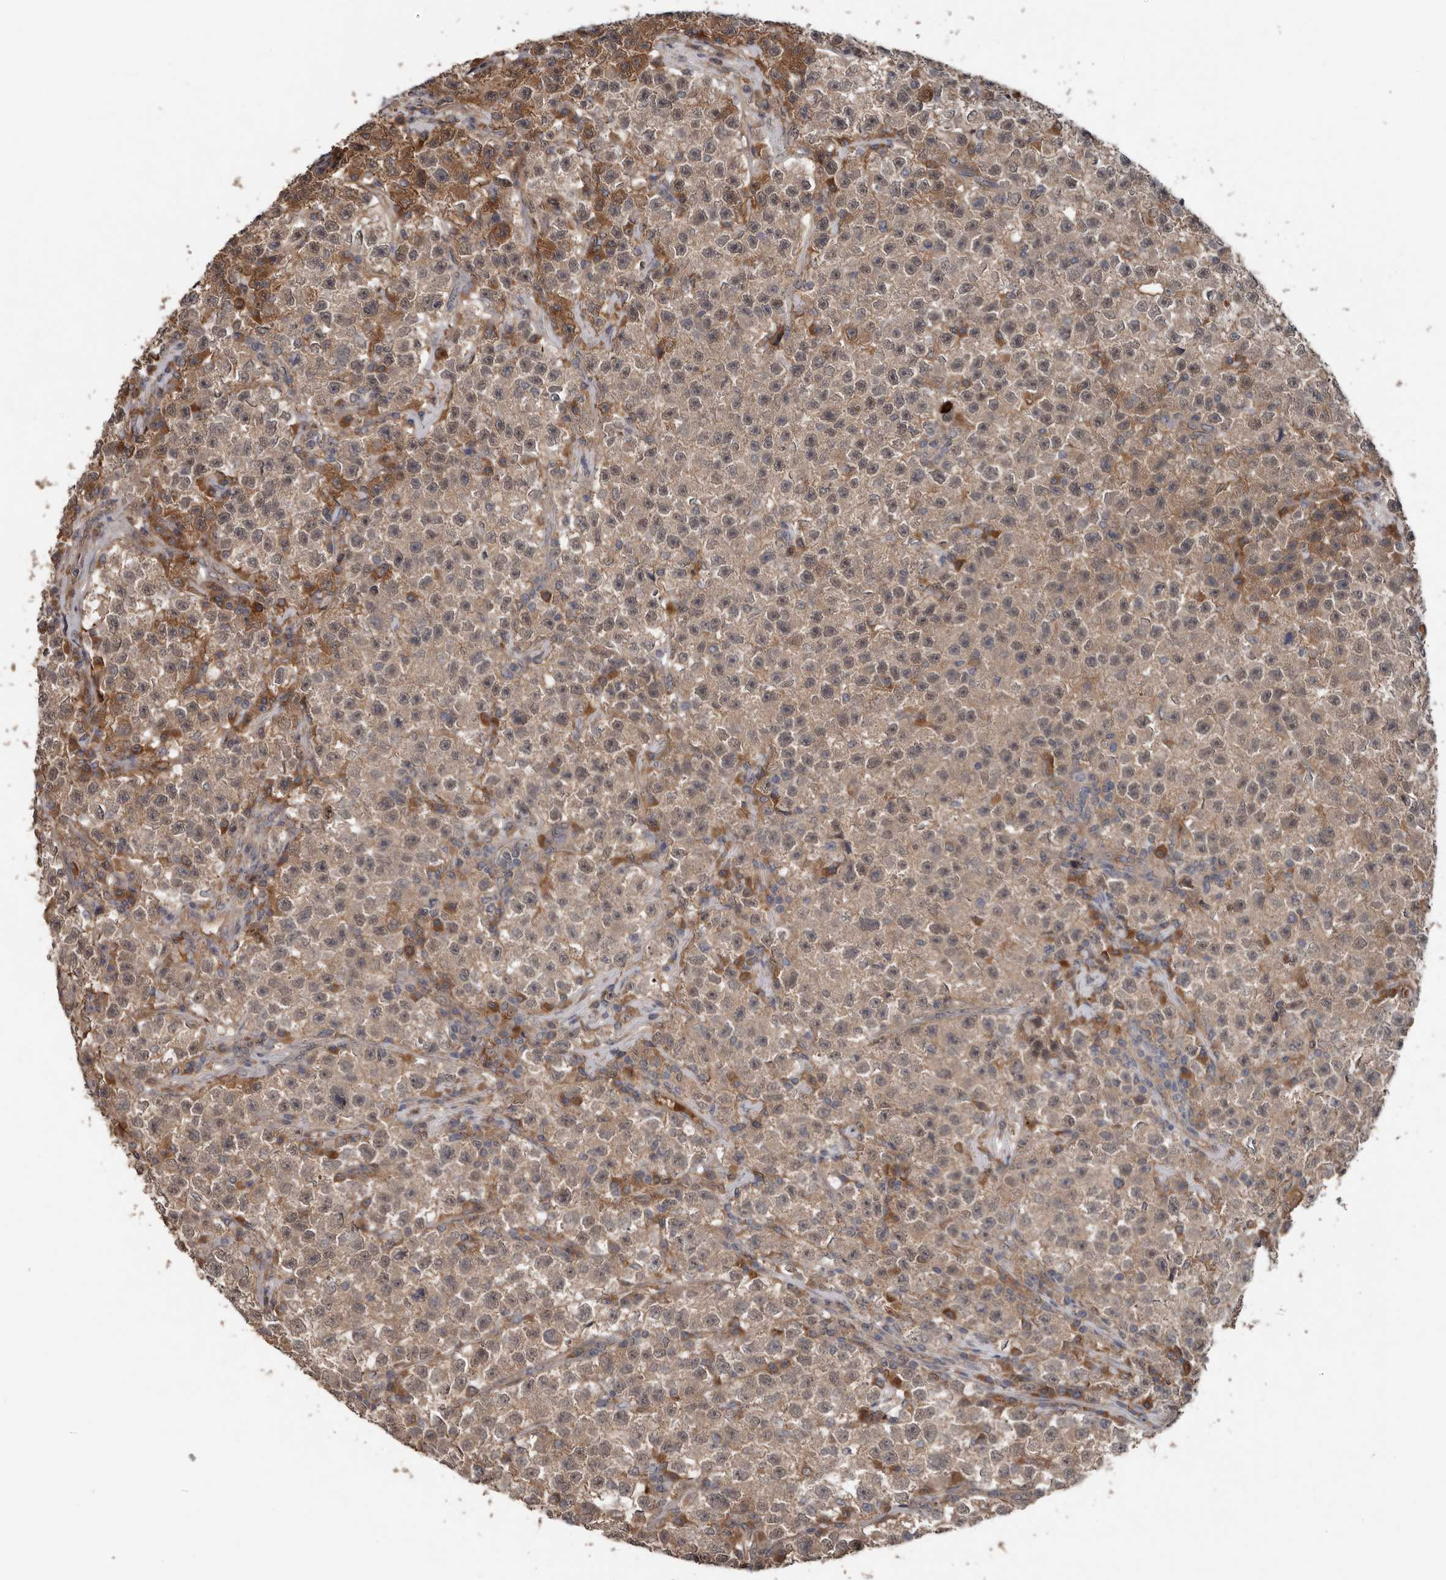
{"staining": {"intensity": "weak", "quantity": ">75%", "location": "cytoplasmic/membranous"}, "tissue": "testis cancer", "cell_type": "Tumor cells", "image_type": "cancer", "snomed": [{"axis": "morphology", "description": "Seminoma, NOS"}, {"axis": "topography", "description": "Testis"}], "caption": "DAB immunohistochemical staining of human seminoma (testis) reveals weak cytoplasmic/membranous protein expression in approximately >75% of tumor cells.", "gene": "DNAJB4", "patient": {"sex": "male", "age": 22}}